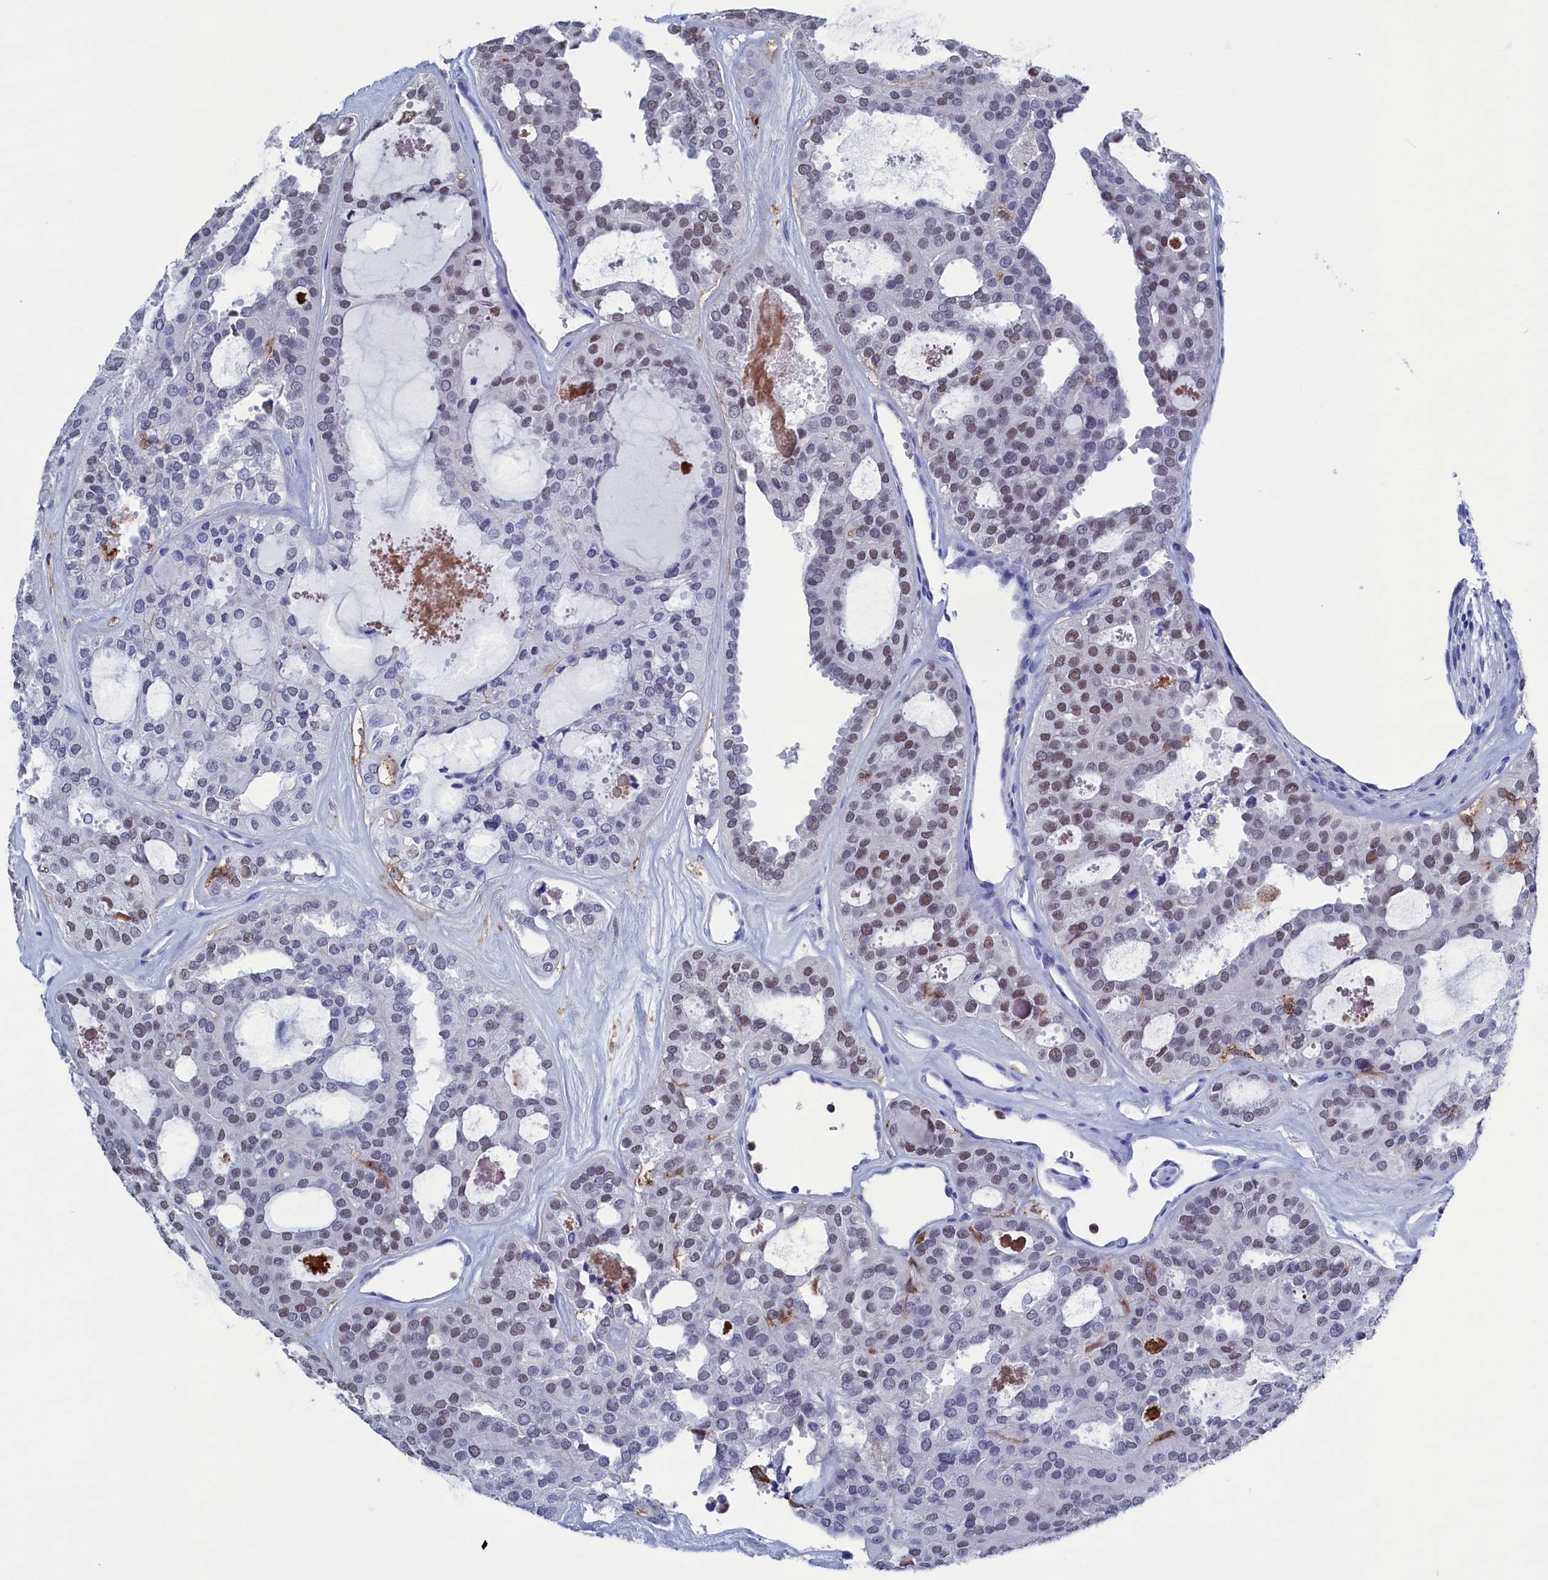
{"staining": {"intensity": "moderate", "quantity": "<25%", "location": "nuclear"}, "tissue": "thyroid cancer", "cell_type": "Tumor cells", "image_type": "cancer", "snomed": [{"axis": "morphology", "description": "Follicular adenoma carcinoma, NOS"}, {"axis": "topography", "description": "Thyroid gland"}], "caption": "The photomicrograph exhibits a brown stain indicating the presence of a protein in the nuclear of tumor cells in follicular adenoma carcinoma (thyroid). (brown staining indicates protein expression, while blue staining denotes nuclei).", "gene": "TYROBP", "patient": {"sex": "male", "age": 75}}